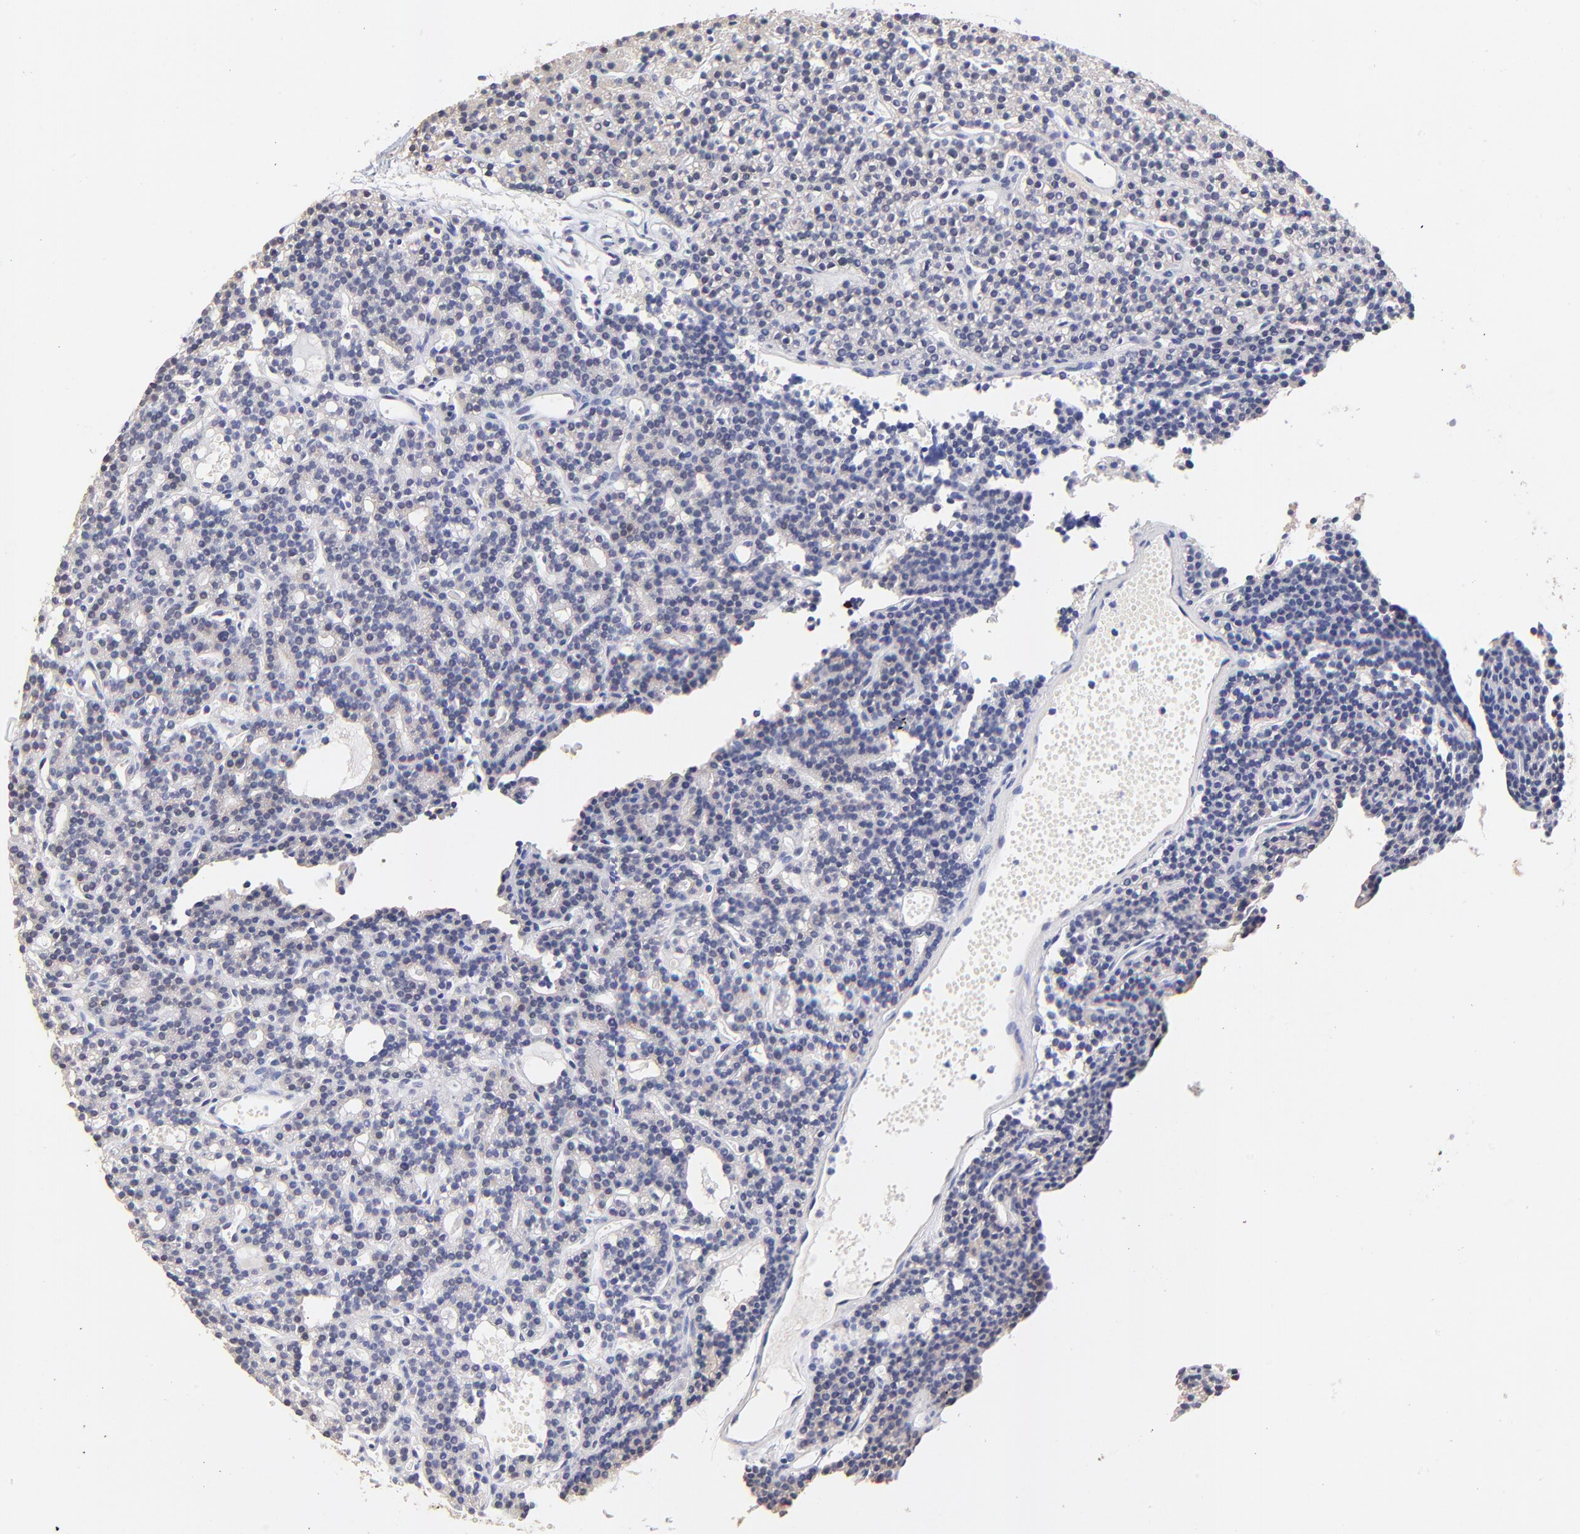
{"staining": {"intensity": "negative", "quantity": "none", "location": "none"}, "tissue": "parathyroid gland", "cell_type": "Glandular cells", "image_type": "normal", "snomed": [{"axis": "morphology", "description": "Normal tissue, NOS"}, {"axis": "topography", "description": "Parathyroid gland"}], "caption": "This is an IHC photomicrograph of normal human parathyroid gland. There is no staining in glandular cells.", "gene": "BBOF1", "patient": {"sex": "female", "age": 45}}